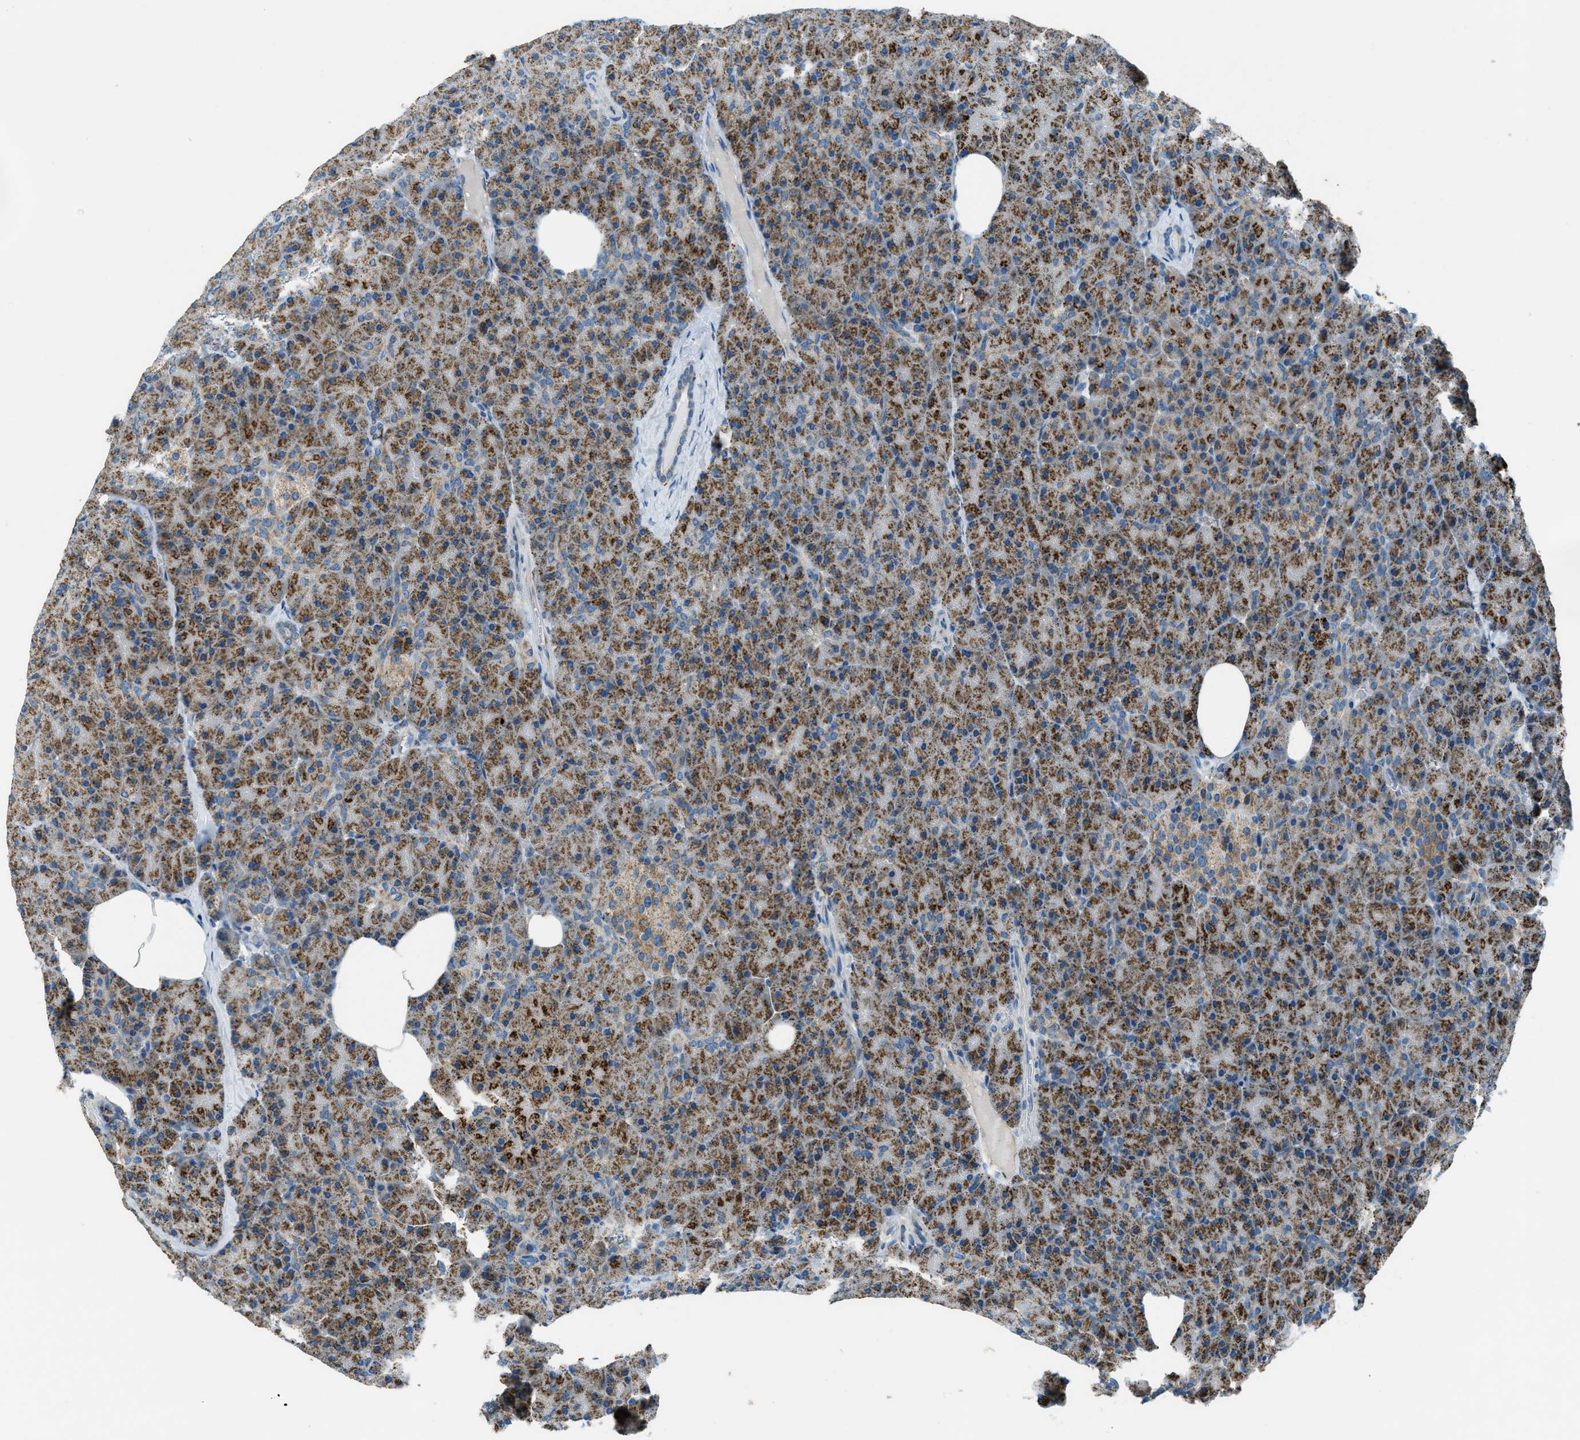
{"staining": {"intensity": "strong", "quantity": ">75%", "location": "cytoplasmic/membranous"}, "tissue": "pancreas", "cell_type": "Exocrine glandular cells", "image_type": "normal", "snomed": [{"axis": "morphology", "description": "Normal tissue, NOS"}, {"axis": "topography", "description": "Pancreas"}], "caption": "Immunohistochemistry (DAB) staining of benign human pancreas demonstrates strong cytoplasmic/membranous protein positivity in about >75% of exocrine glandular cells.", "gene": "BCKDK", "patient": {"sex": "female", "age": 35}}